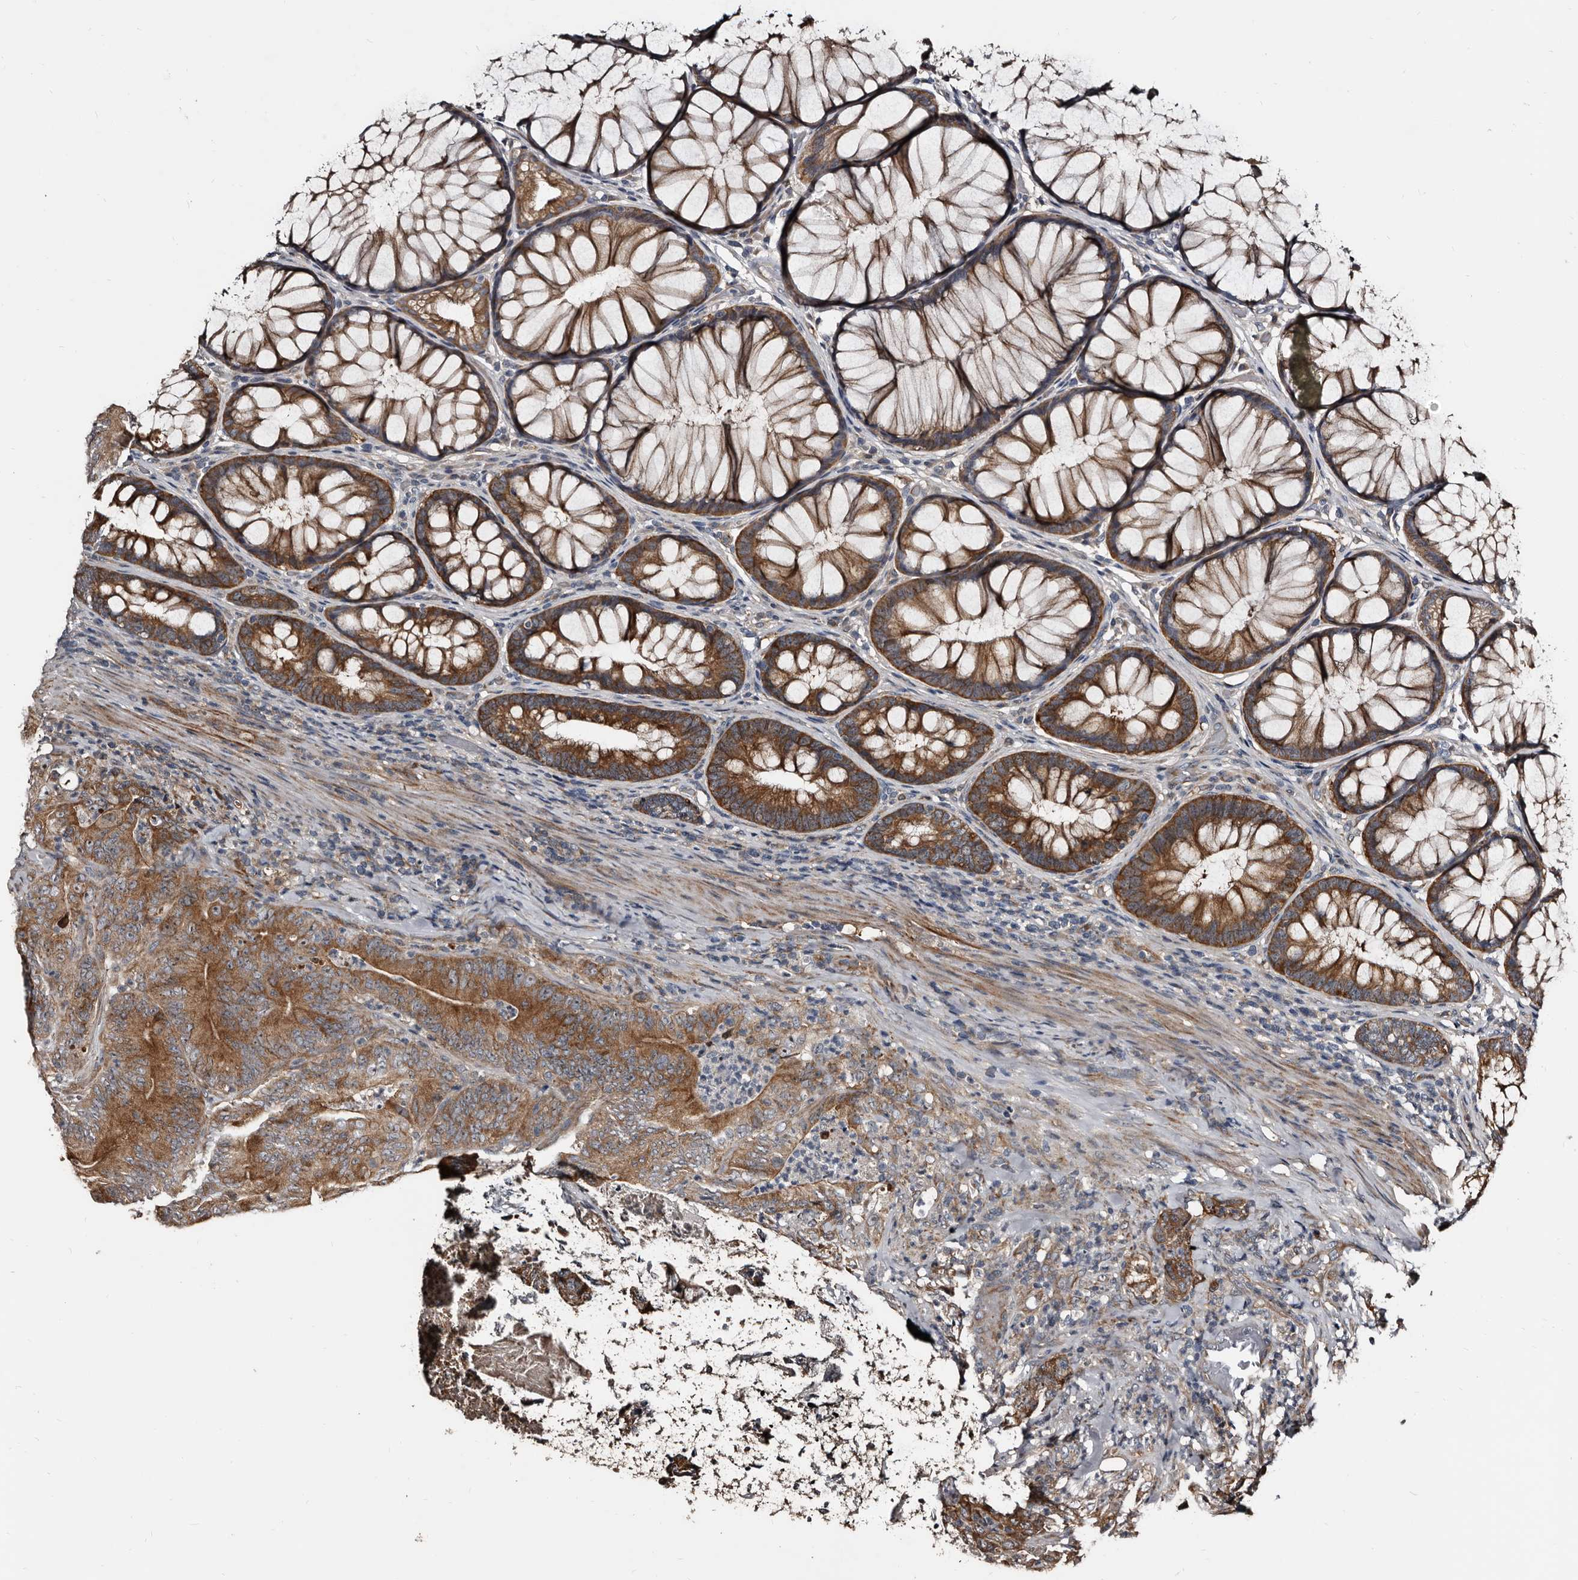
{"staining": {"intensity": "moderate", "quantity": ">75%", "location": "cytoplasmic/membranous"}, "tissue": "colorectal cancer", "cell_type": "Tumor cells", "image_type": "cancer", "snomed": [{"axis": "morphology", "description": "Normal tissue, NOS"}, {"axis": "topography", "description": "Colon"}], "caption": "Immunohistochemistry (IHC) (DAB (3,3'-diaminobenzidine)) staining of human colorectal cancer exhibits moderate cytoplasmic/membranous protein positivity in about >75% of tumor cells. The protein of interest is stained brown, and the nuclei are stained in blue (DAB IHC with brightfield microscopy, high magnification).", "gene": "DHPS", "patient": {"sex": "female", "age": 82}}